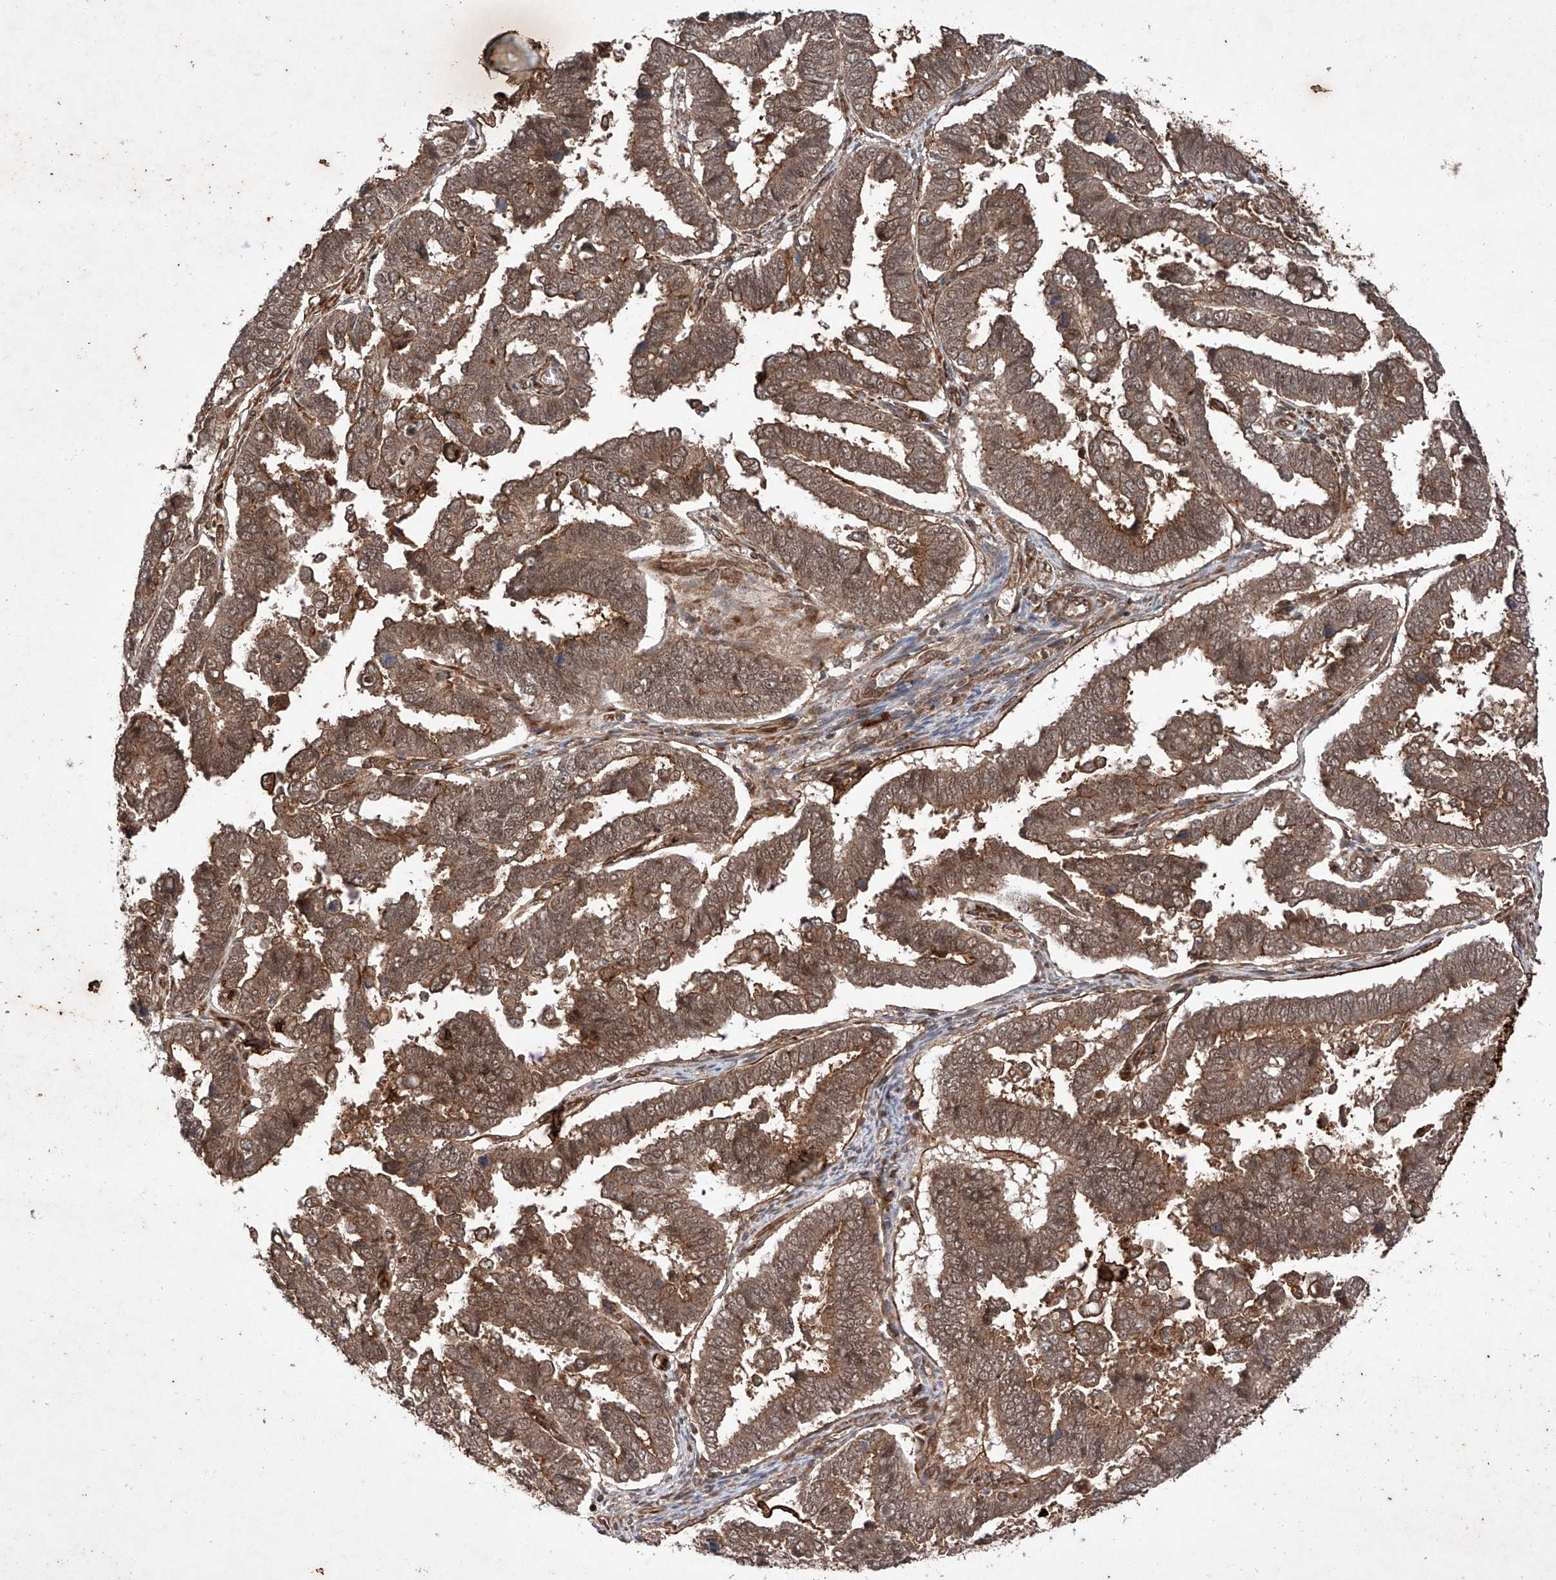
{"staining": {"intensity": "moderate", "quantity": ">75%", "location": "cytoplasmic/membranous"}, "tissue": "endometrial cancer", "cell_type": "Tumor cells", "image_type": "cancer", "snomed": [{"axis": "morphology", "description": "Adenocarcinoma, NOS"}, {"axis": "topography", "description": "Endometrium"}], "caption": "Immunohistochemistry (IHC) (DAB) staining of endometrial cancer (adenocarcinoma) reveals moderate cytoplasmic/membranous protein positivity in approximately >75% of tumor cells.", "gene": "ZFP28", "patient": {"sex": "female", "age": 75}}